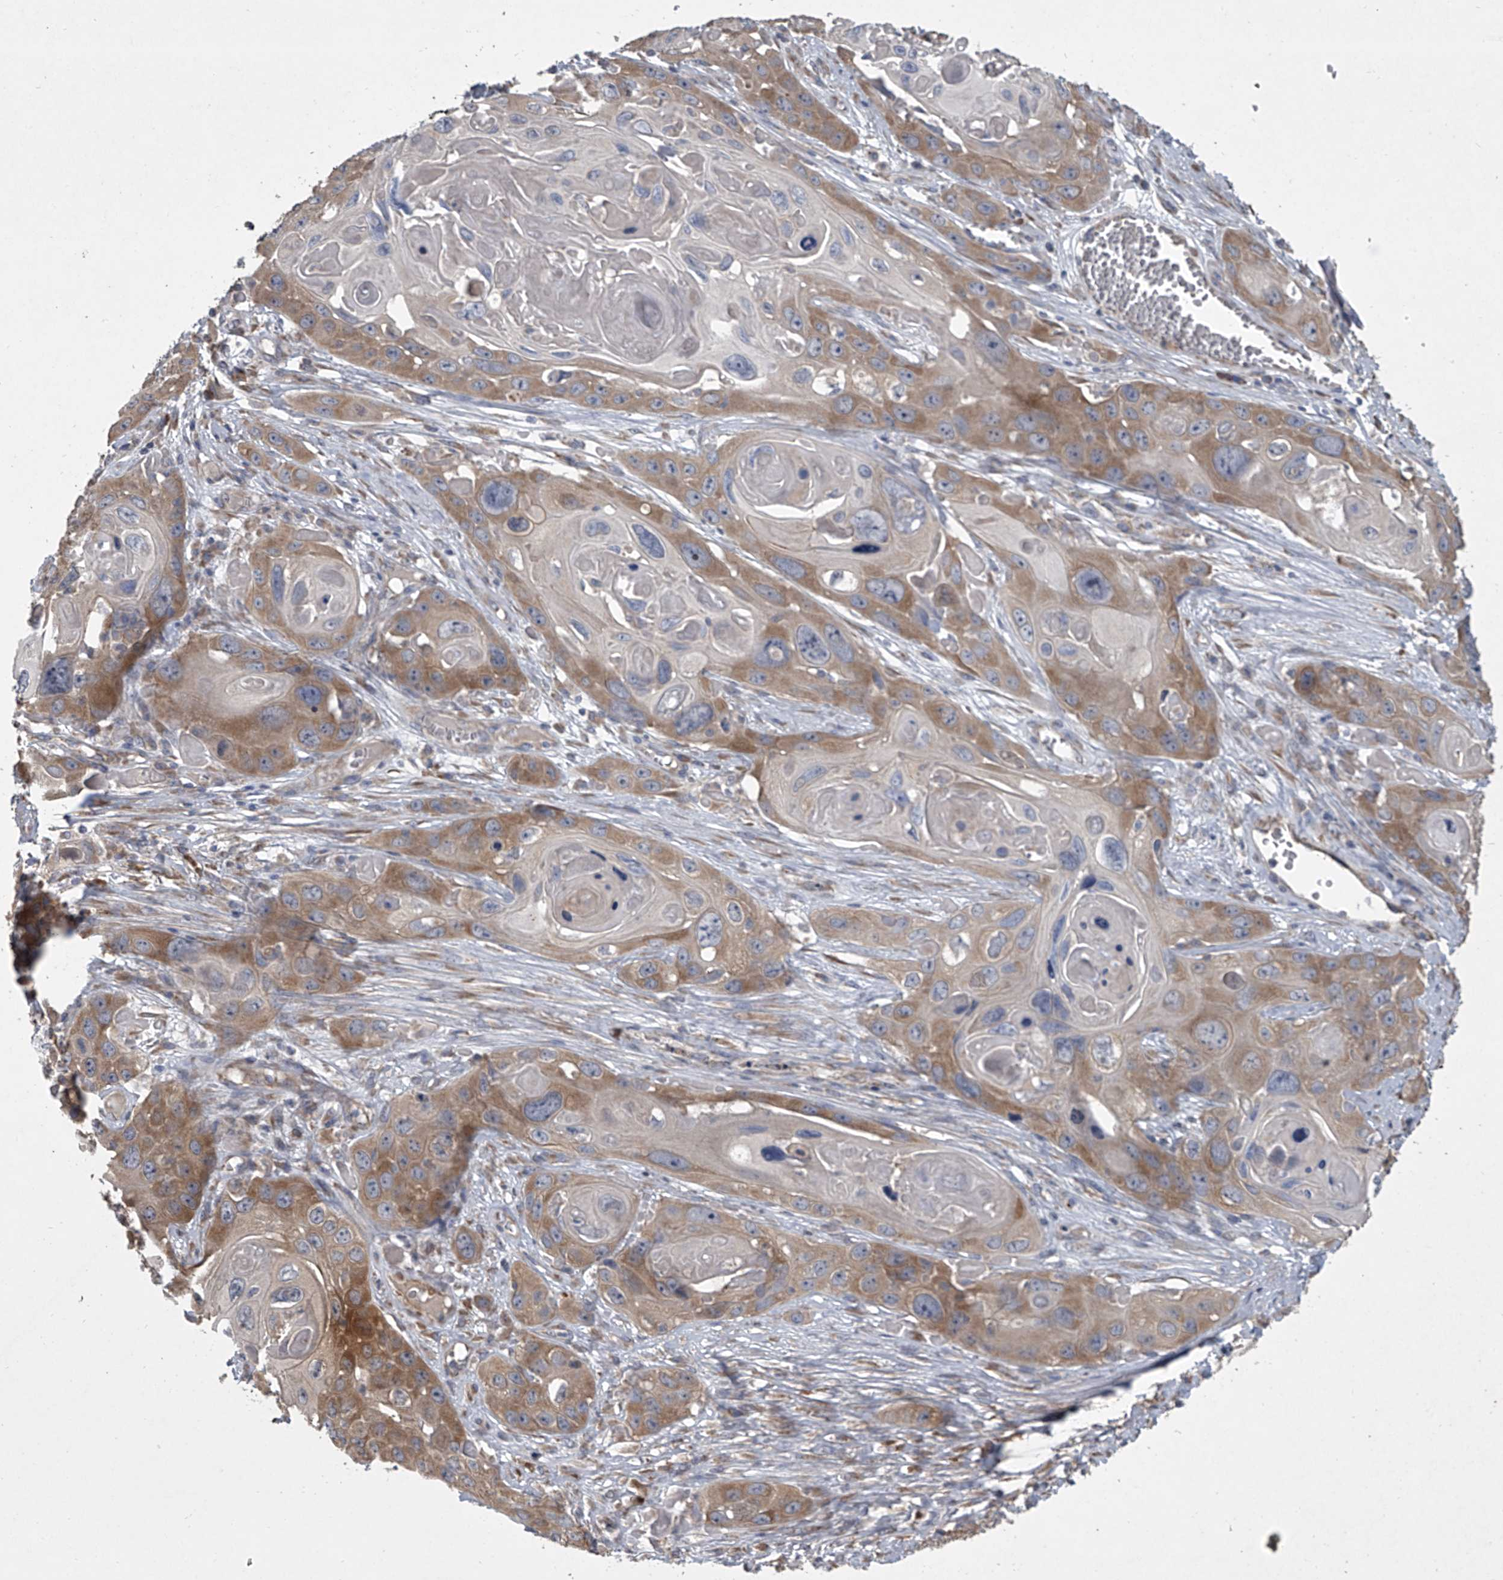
{"staining": {"intensity": "moderate", "quantity": ">75%", "location": "cytoplasmic/membranous"}, "tissue": "skin cancer", "cell_type": "Tumor cells", "image_type": "cancer", "snomed": [{"axis": "morphology", "description": "Squamous cell carcinoma, NOS"}, {"axis": "topography", "description": "Skin"}], "caption": "This is an image of immunohistochemistry (IHC) staining of skin cancer (squamous cell carcinoma), which shows moderate positivity in the cytoplasmic/membranous of tumor cells.", "gene": "DOCK9", "patient": {"sex": "male", "age": 55}}